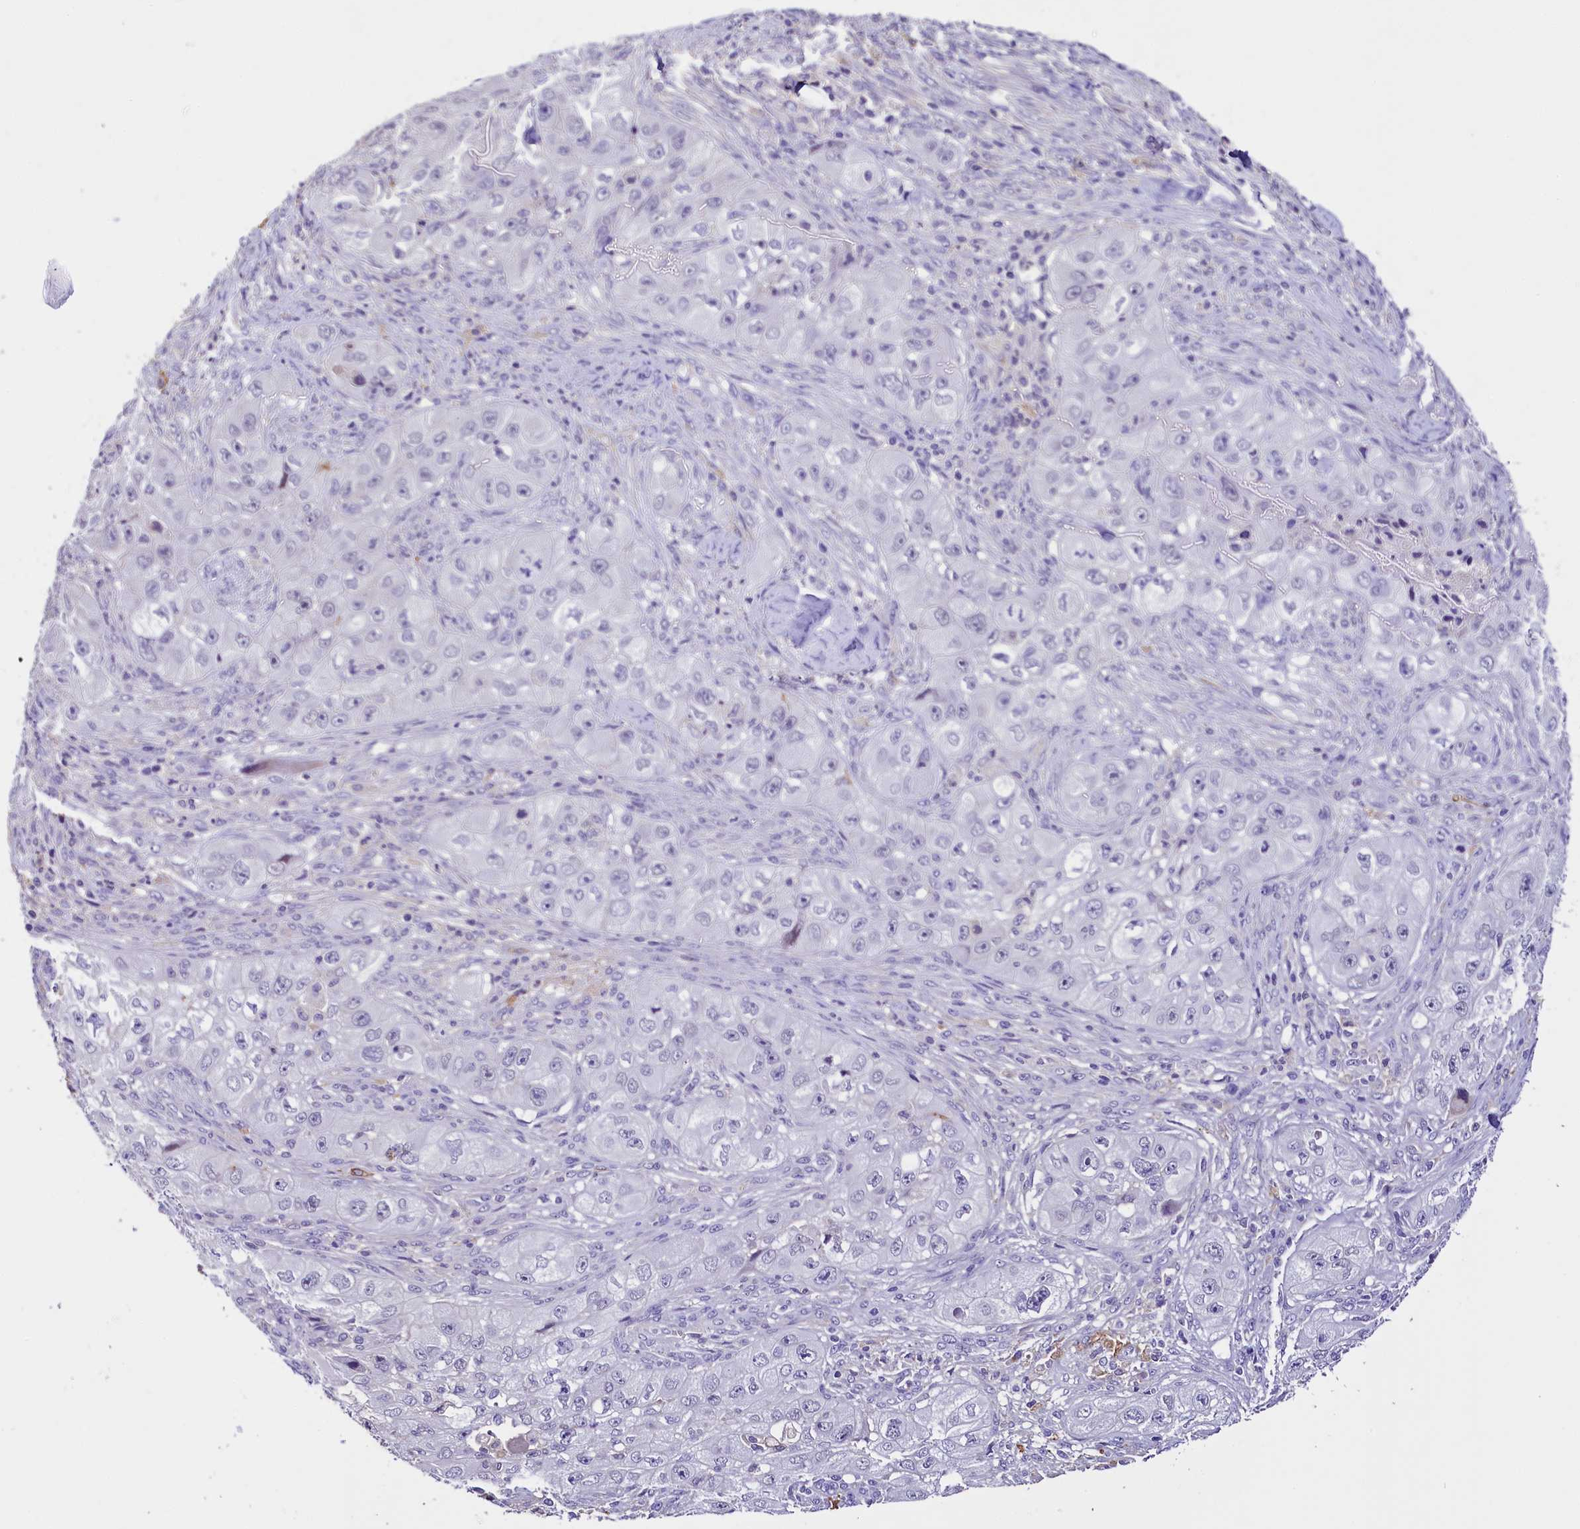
{"staining": {"intensity": "negative", "quantity": "none", "location": "none"}, "tissue": "skin cancer", "cell_type": "Tumor cells", "image_type": "cancer", "snomed": [{"axis": "morphology", "description": "Squamous cell carcinoma, NOS"}, {"axis": "topography", "description": "Skin"}, {"axis": "topography", "description": "Subcutis"}], "caption": "DAB immunohistochemical staining of squamous cell carcinoma (skin) exhibits no significant positivity in tumor cells. (Immunohistochemistry (ihc), brightfield microscopy, high magnification).", "gene": "MEX3B", "patient": {"sex": "male", "age": 73}}